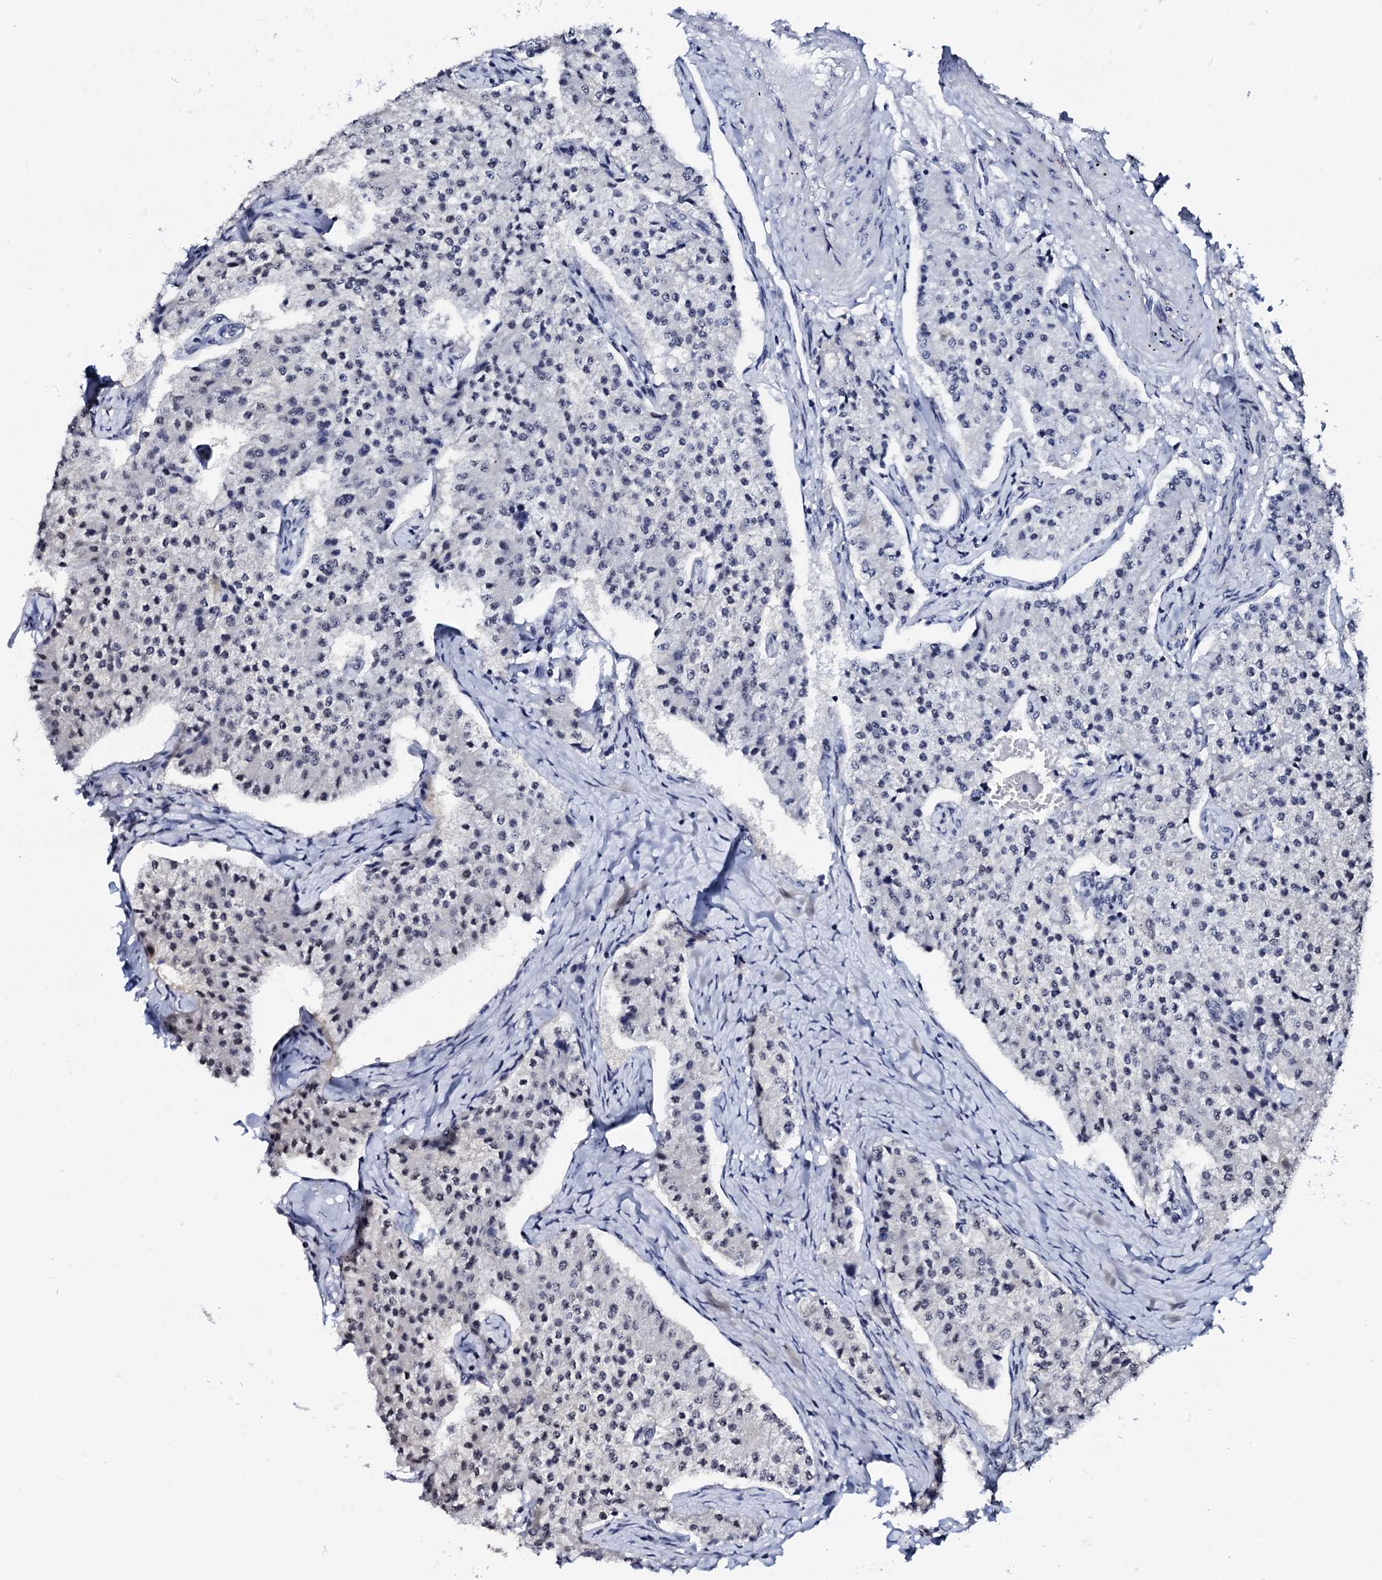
{"staining": {"intensity": "negative", "quantity": "none", "location": "none"}, "tissue": "carcinoid", "cell_type": "Tumor cells", "image_type": "cancer", "snomed": [{"axis": "morphology", "description": "Carcinoid, malignant, NOS"}, {"axis": "topography", "description": "Colon"}], "caption": "High power microscopy image of an immunohistochemistry micrograph of carcinoid (malignant), revealing no significant expression in tumor cells. (Brightfield microscopy of DAB immunohistochemistry (IHC) at high magnification).", "gene": "SPATA19", "patient": {"sex": "female", "age": 52}}